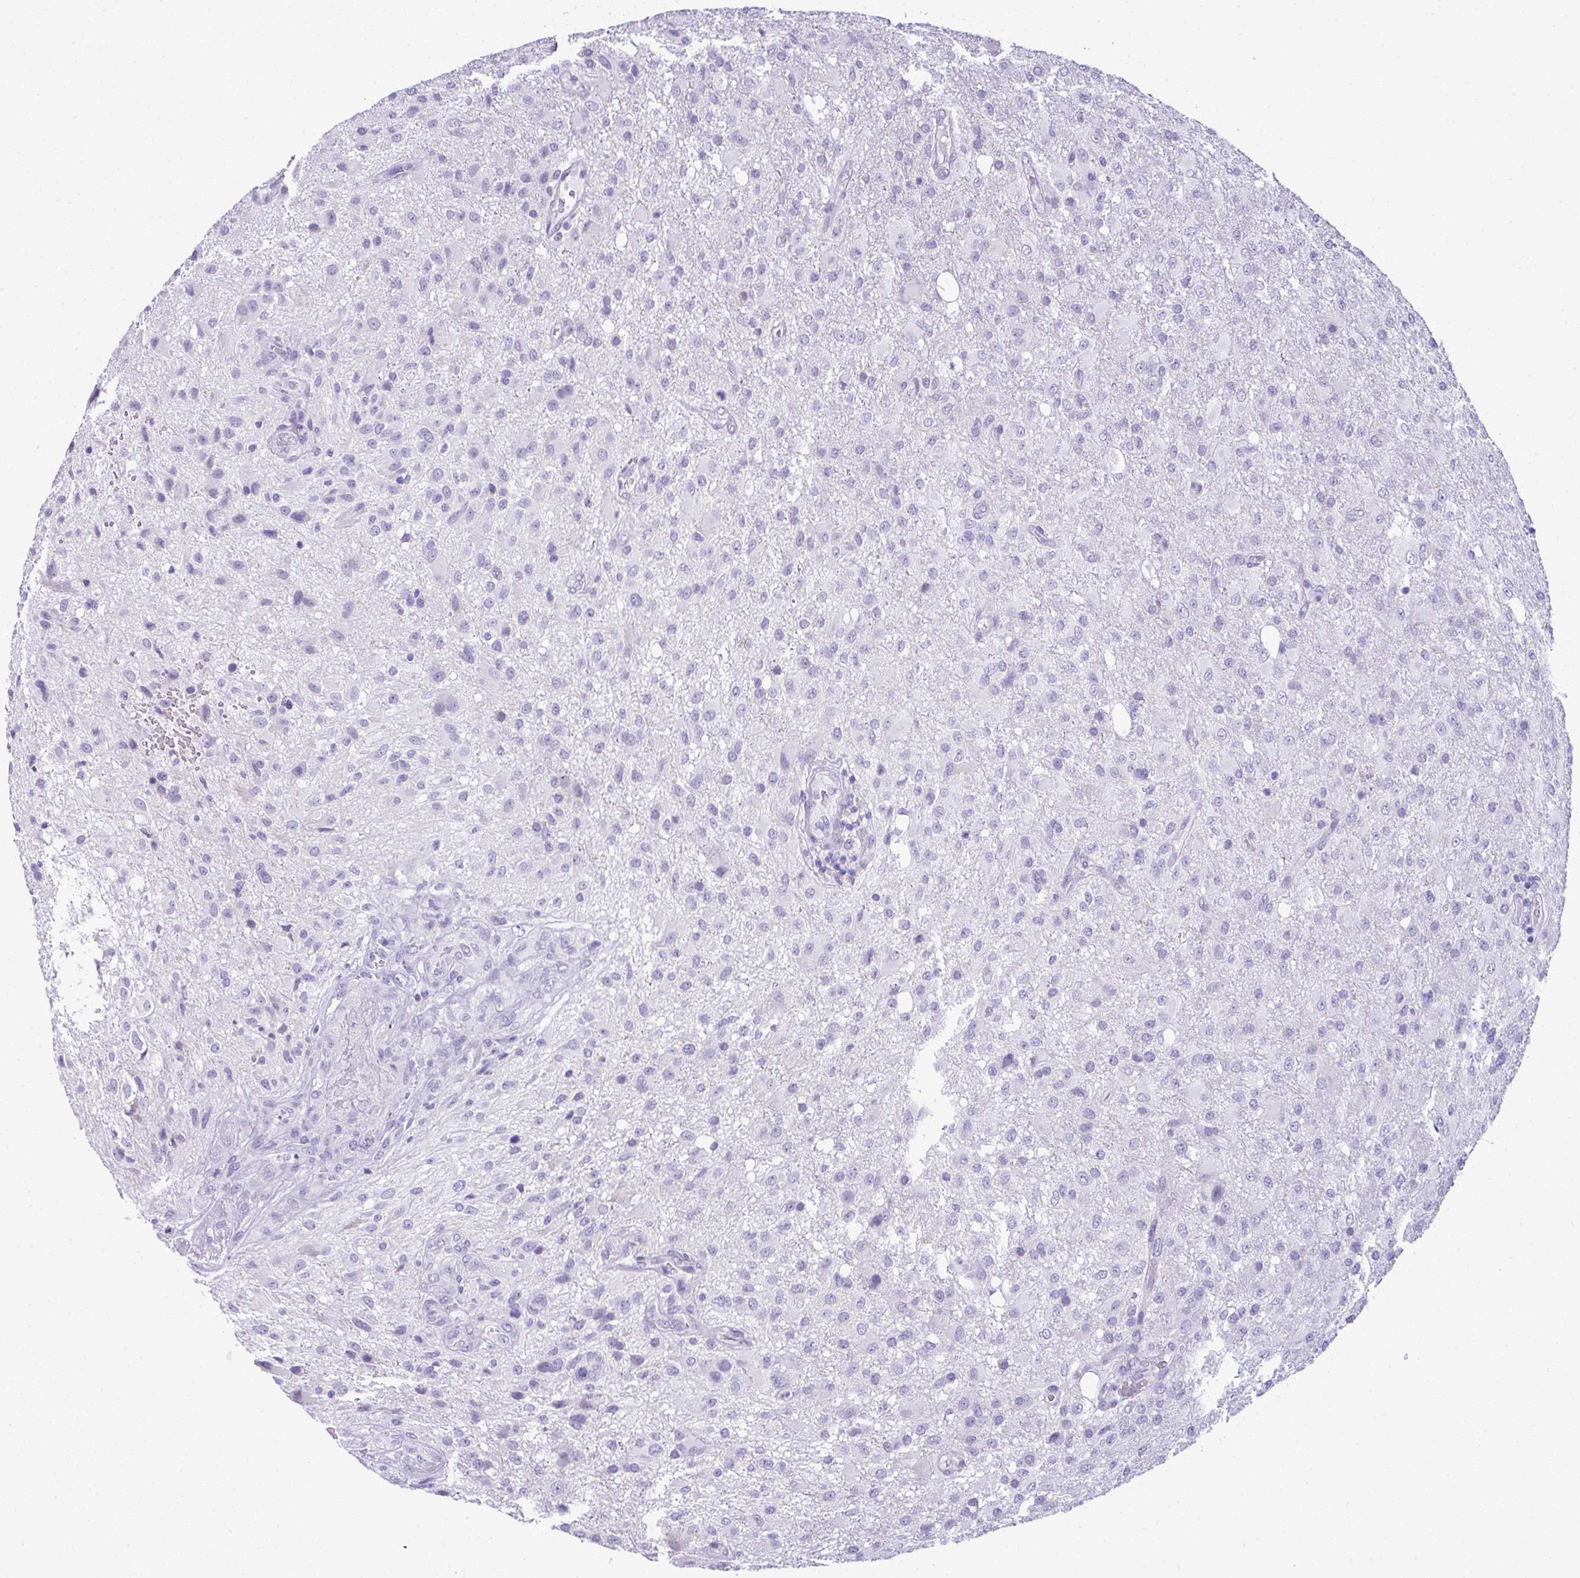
{"staining": {"intensity": "negative", "quantity": "none", "location": "none"}, "tissue": "glioma", "cell_type": "Tumor cells", "image_type": "cancer", "snomed": [{"axis": "morphology", "description": "Glioma, malignant, High grade"}, {"axis": "topography", "description": "Brain"}], "caption": "An IHC photomicrograph of malignant glioma (high-grade) is shown. There is no staining in tumor cells of malignant glioma (high-grade). Nuclei are stained in blue.", "gene": "RNF183", "patient": {"sex": "male", "age": 53}}